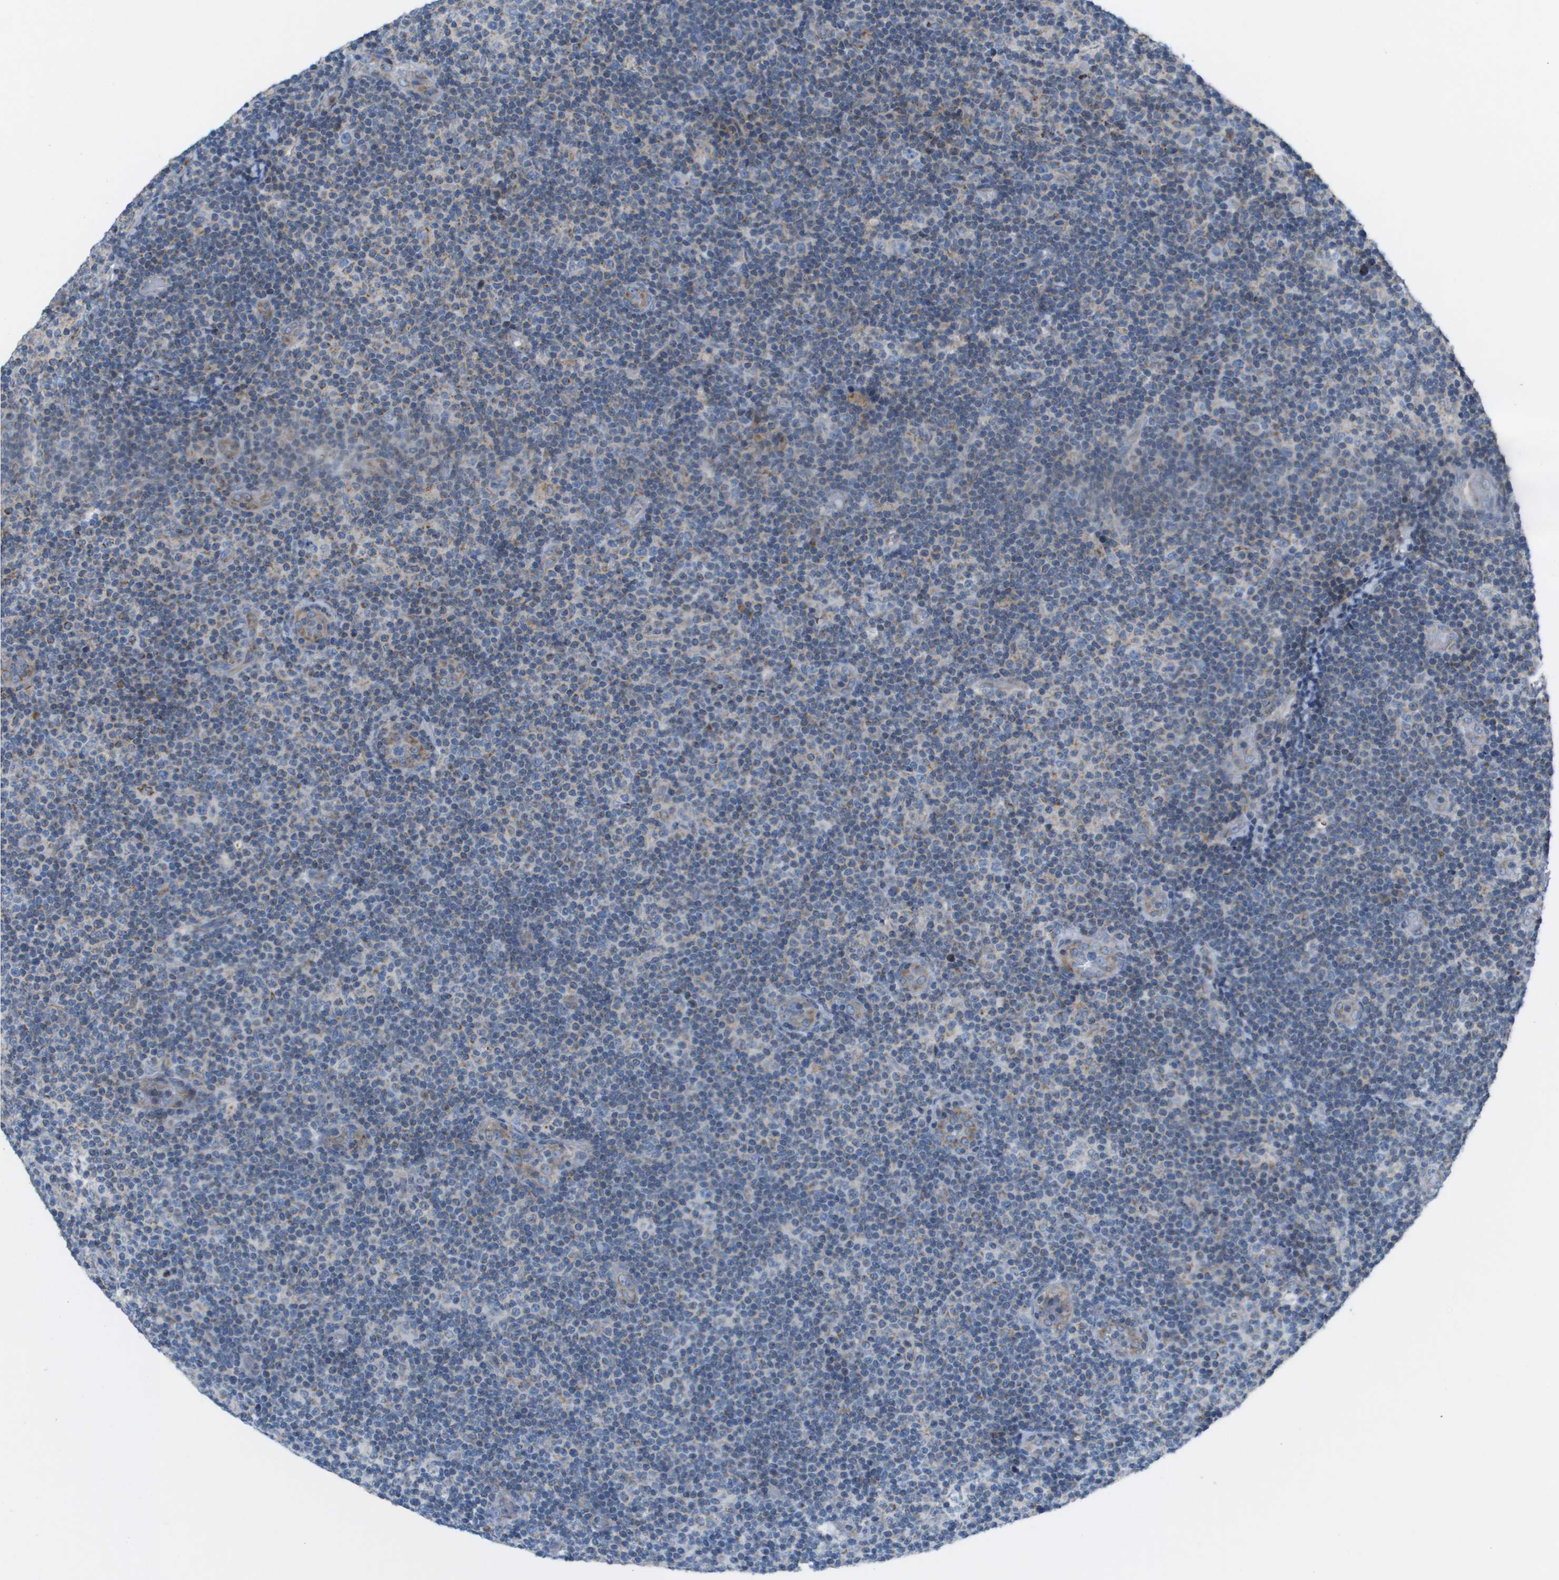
{"staining": {"intensity": "weak", "quantity": "<25%", "location": "cytoplasmic/membranous"}, "tissue": "lymphoma", "cell_type": "Tumor cells", "image_type": "cancer", "snomed": [{"axis": "morphology", "description": "Malignant lymphoma, non-Hodgkin's type, Low grade"}, {"axis": "topography", "description": "Lymph node"}], "caption": "There is no significant expression in tumor cells of lymphoma.", "gene": "GALNT6", "patient": {"sex": "male", "age": 83}}